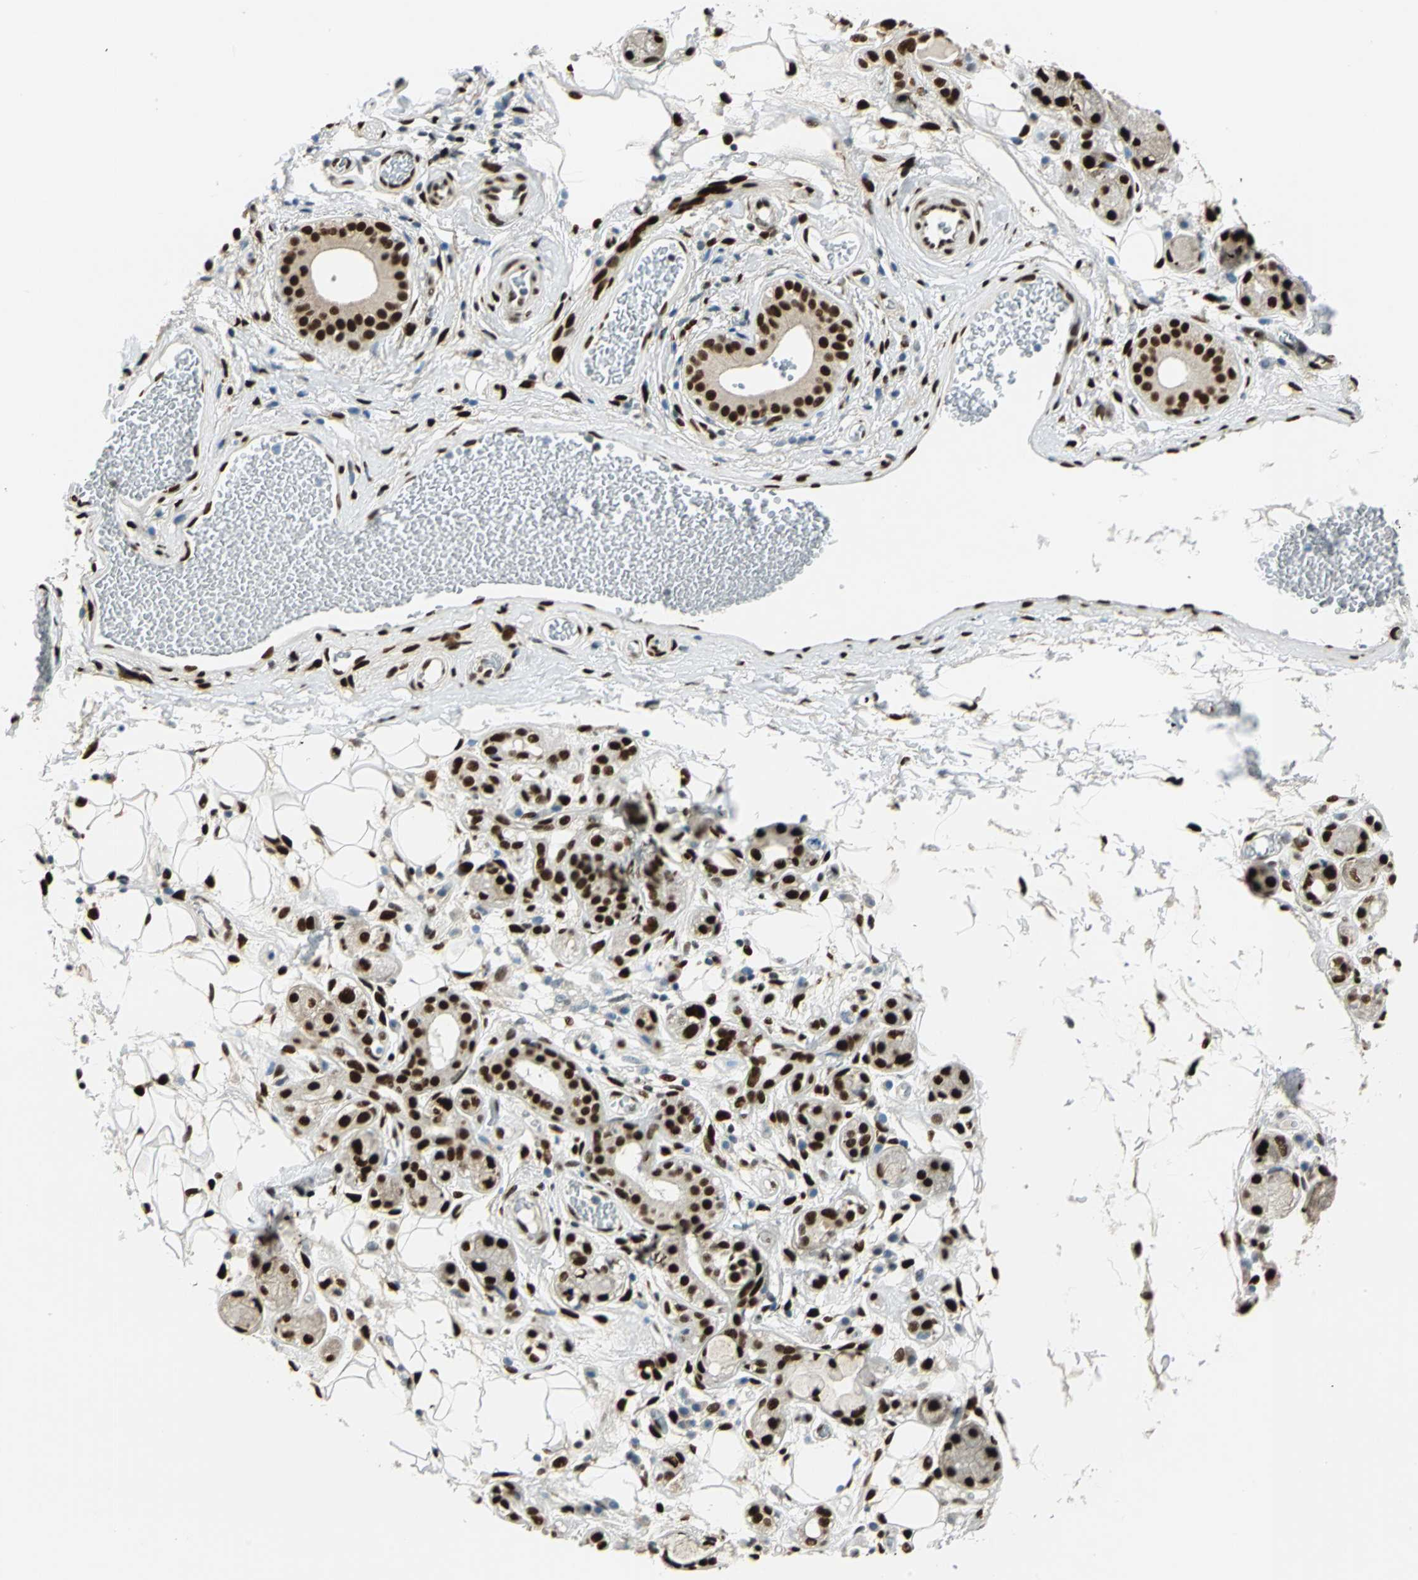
{"staining": {"intensity": "strong", "quantity": ">75%", "location": "nuclear"}, "tissue": "adipose tissue", "cell_type": "Adipocytes", "image_type": "normal", "snomed": [{"axis": "morphology", "description": "Normal tissue, NOS"}, {"axis": "morphology", "description": "Inflammation, NOS"}, {"axis": "topography", "description": "Vascular tissue"}, {"axis": "topography", "description": "Salivary gland"}], "caption": "Benign adipose tissue reveals strong nuclear staining in approximately >75% of adipocytes, visualized by immunohistochemistry. (DAB IHC, brown staining for protein, blue staining for nuclei).", "gene": "NFIA", "patient": {"sex": "female", "age": 75}}